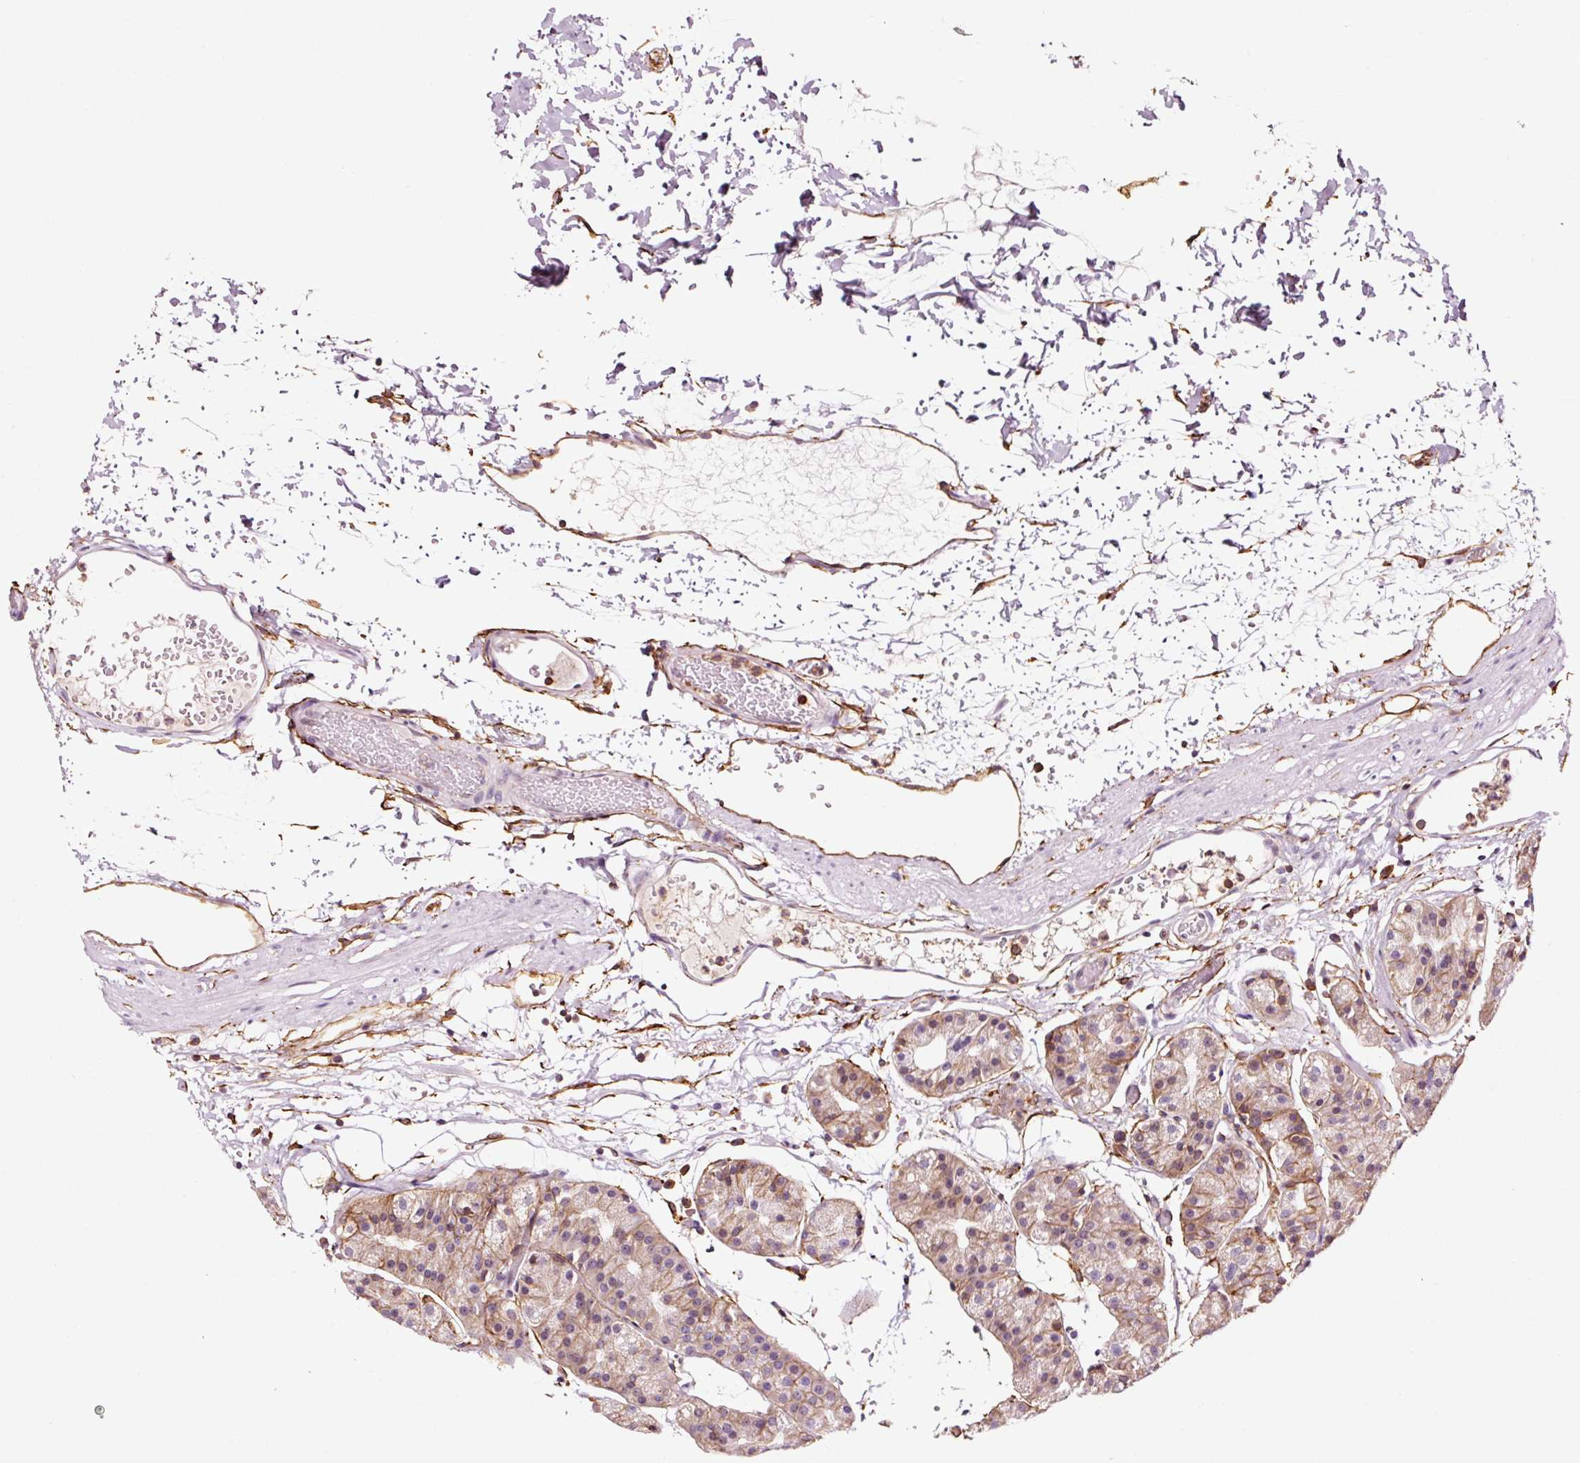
{"staining": {"intensity": "moderate", "quantity": "25%-75%", "location": "cytoplasmic/membranous"}, "tissue": "stomach", "cell_type": "Glandular cells", "image_type": "normal", "snomed": [{"axis": "morphology", "description": "Normal tissue, NOS"}, {"axis": "topography", "description": "Stomach"}], "caption": "A high-resolution micrograph shows IHC staining of normal stomach, which reveals moderate cytoplasmic/membranous staining in about 25%-75% of glandular cells. (Stains: DAB (3,3'-diaminobenzidine) in brown, nuclei in blue, Microscopy: brightfield microscopy at high magnification).", "gene": "ADD3", "patient": {"sex": "female", "age": 57}}